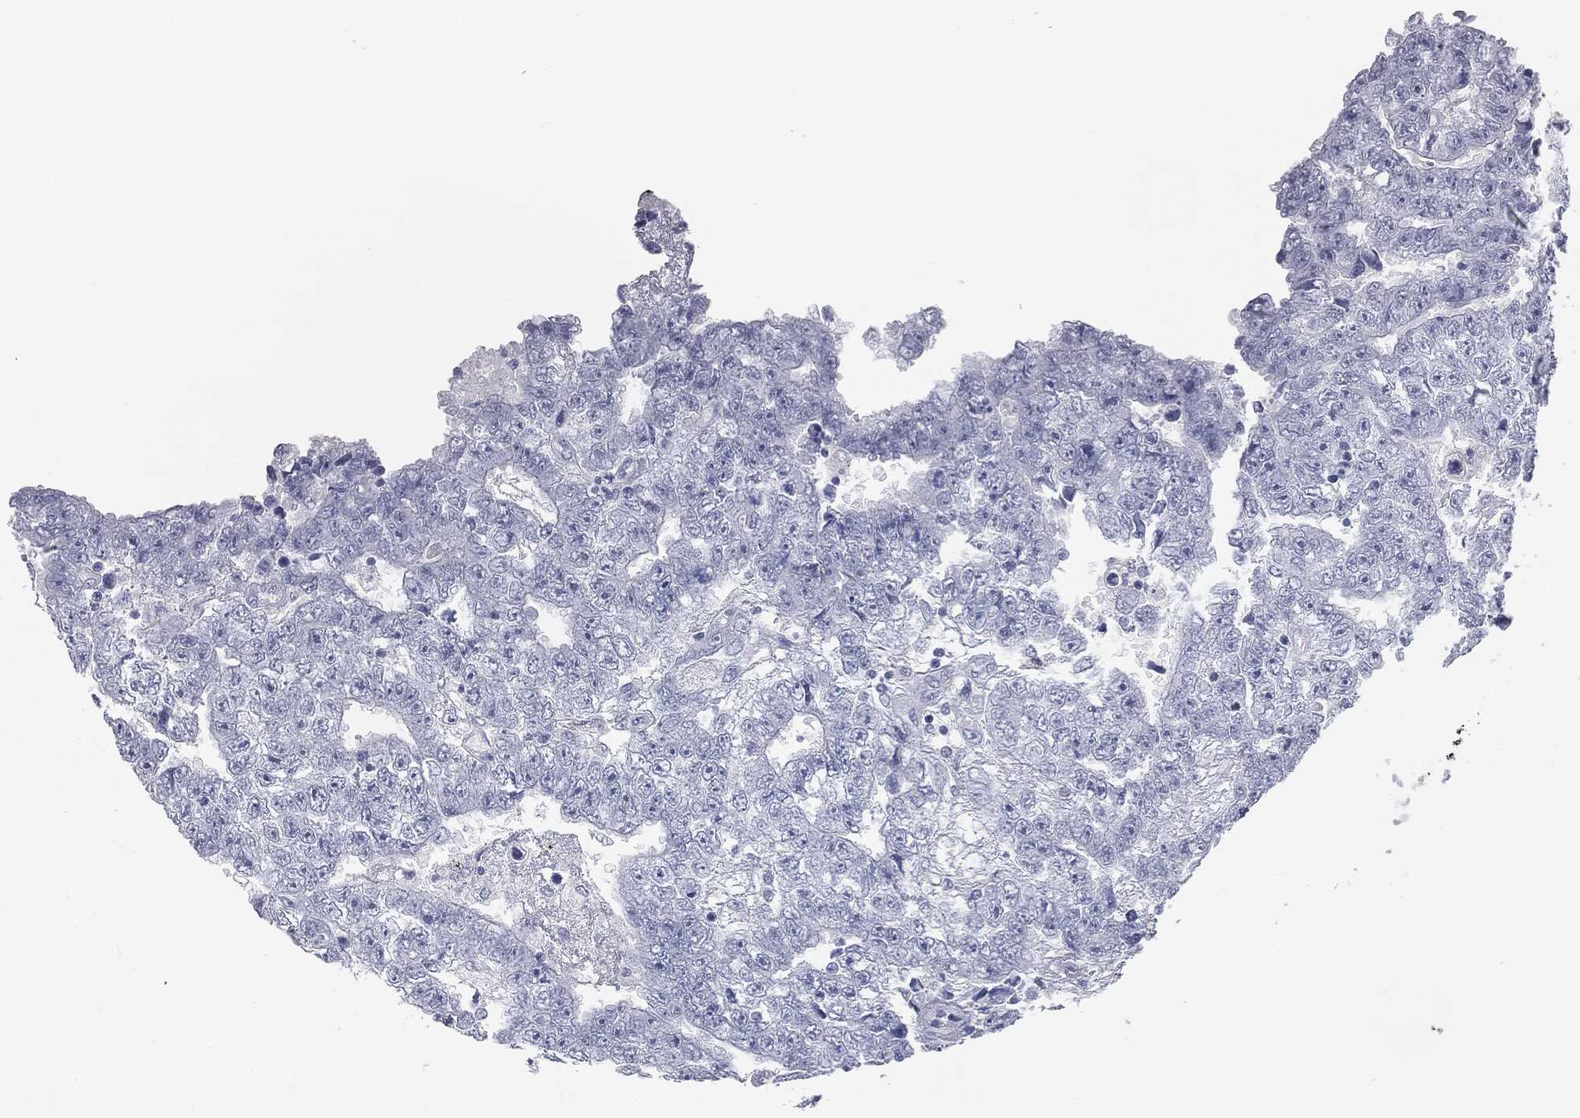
{"staining": {"intensity": "negative", "quantity": "none", "location": "none"}, "tissue": "testis cancer", "cell_type": "Tumor cells", "image_type": "cancer", "snomed": [{"axis": "morphology", "description": "Carcinoma, Embryonal, NOS"}, {"axis": "topography", "description": "Testis"}], "caption": "Immunohistochemical staining of testis cancer (embryonal carcinoma) displays no significant positivity in tumor cells. The staining was performed using DAB to visualize the protein expression in brown, while the nuclei were stained in blue with hematoxylin (Magnification: 20x).", "gene": "TPO", "patient": {"sex": "male", "age": 25}}